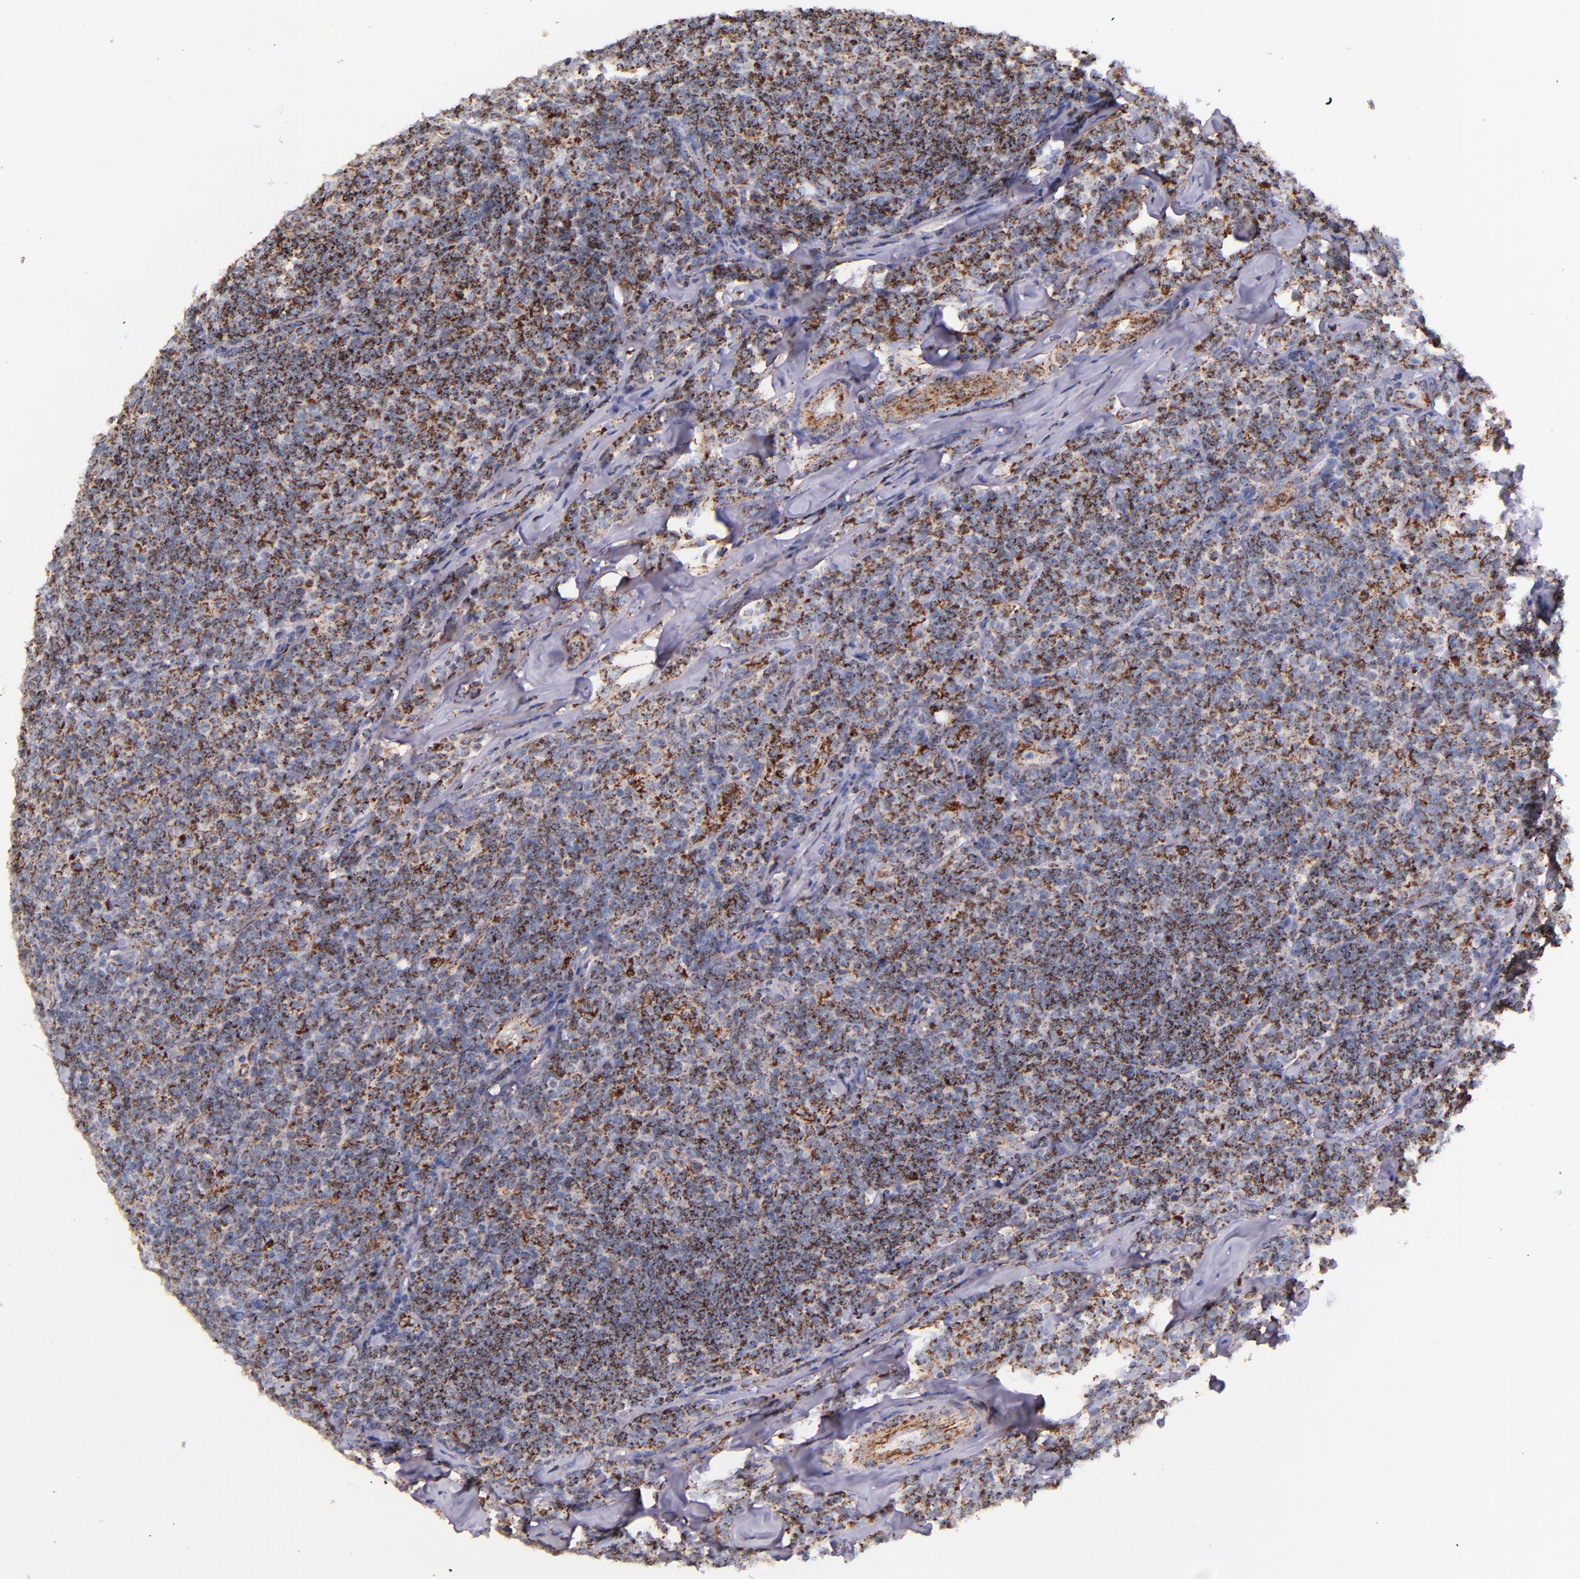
{"staining": {"intensity": "moderate", "quantity": ">75%", "location": "cytoplasmic/membranous"}, "tissue": "lymphoma", "cell_type": "Tumor cells", "image_type": "cancer", "snomed": [{"axis": "morphology", "description": "Malignant lymphoma, non-Hodgkin's type, Low grade"}, {"axis": "topography", "description": "Lymph node"}], "caption": "Malignant lymphoma, non-Hodgkin's type (low-grade) stained for a protein (brown) shows moderate cytoplasmic/membranous positive positivity in approximately >75% of tumor cells.", "gene": "IDH3G", "patient": {"sex": "male", "age": 74}}